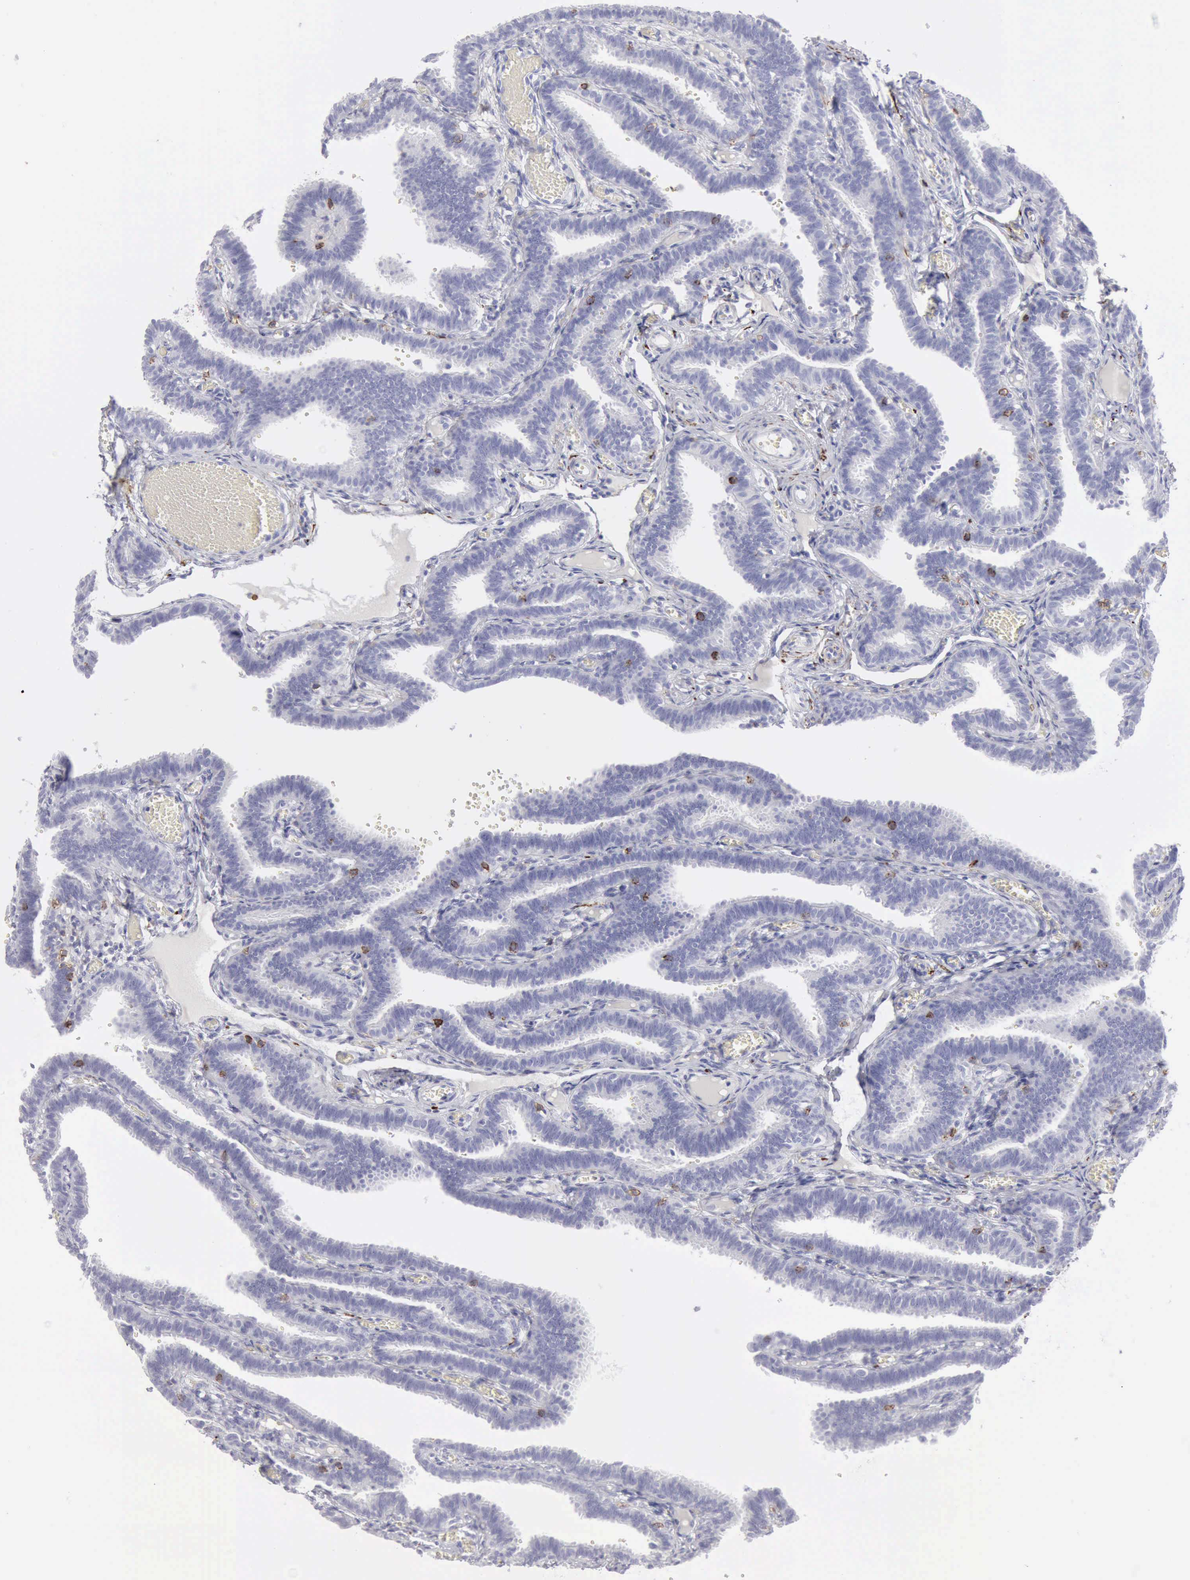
{"staining": {"intensity": "moderate", "quantity": "<25%", "location": "cytoplasmic/membranous"}, "tissue": "fallopian tube", "cell_type": "Glandular cells", "image_type": "normal", "snomed": [{"axis": "morphology", "description": "Normal tissue, NOS"}, {"axis": "topography", "description": "Fallopian tube"}], "caption": "The photomicrograph reveals a brown stain indicating the presence of a protein in the cytoplasmic/membranous of glandular cells in fallopian tube.", "gene": "NCAM1", "patient": {"sex": "female", "age": 29}}